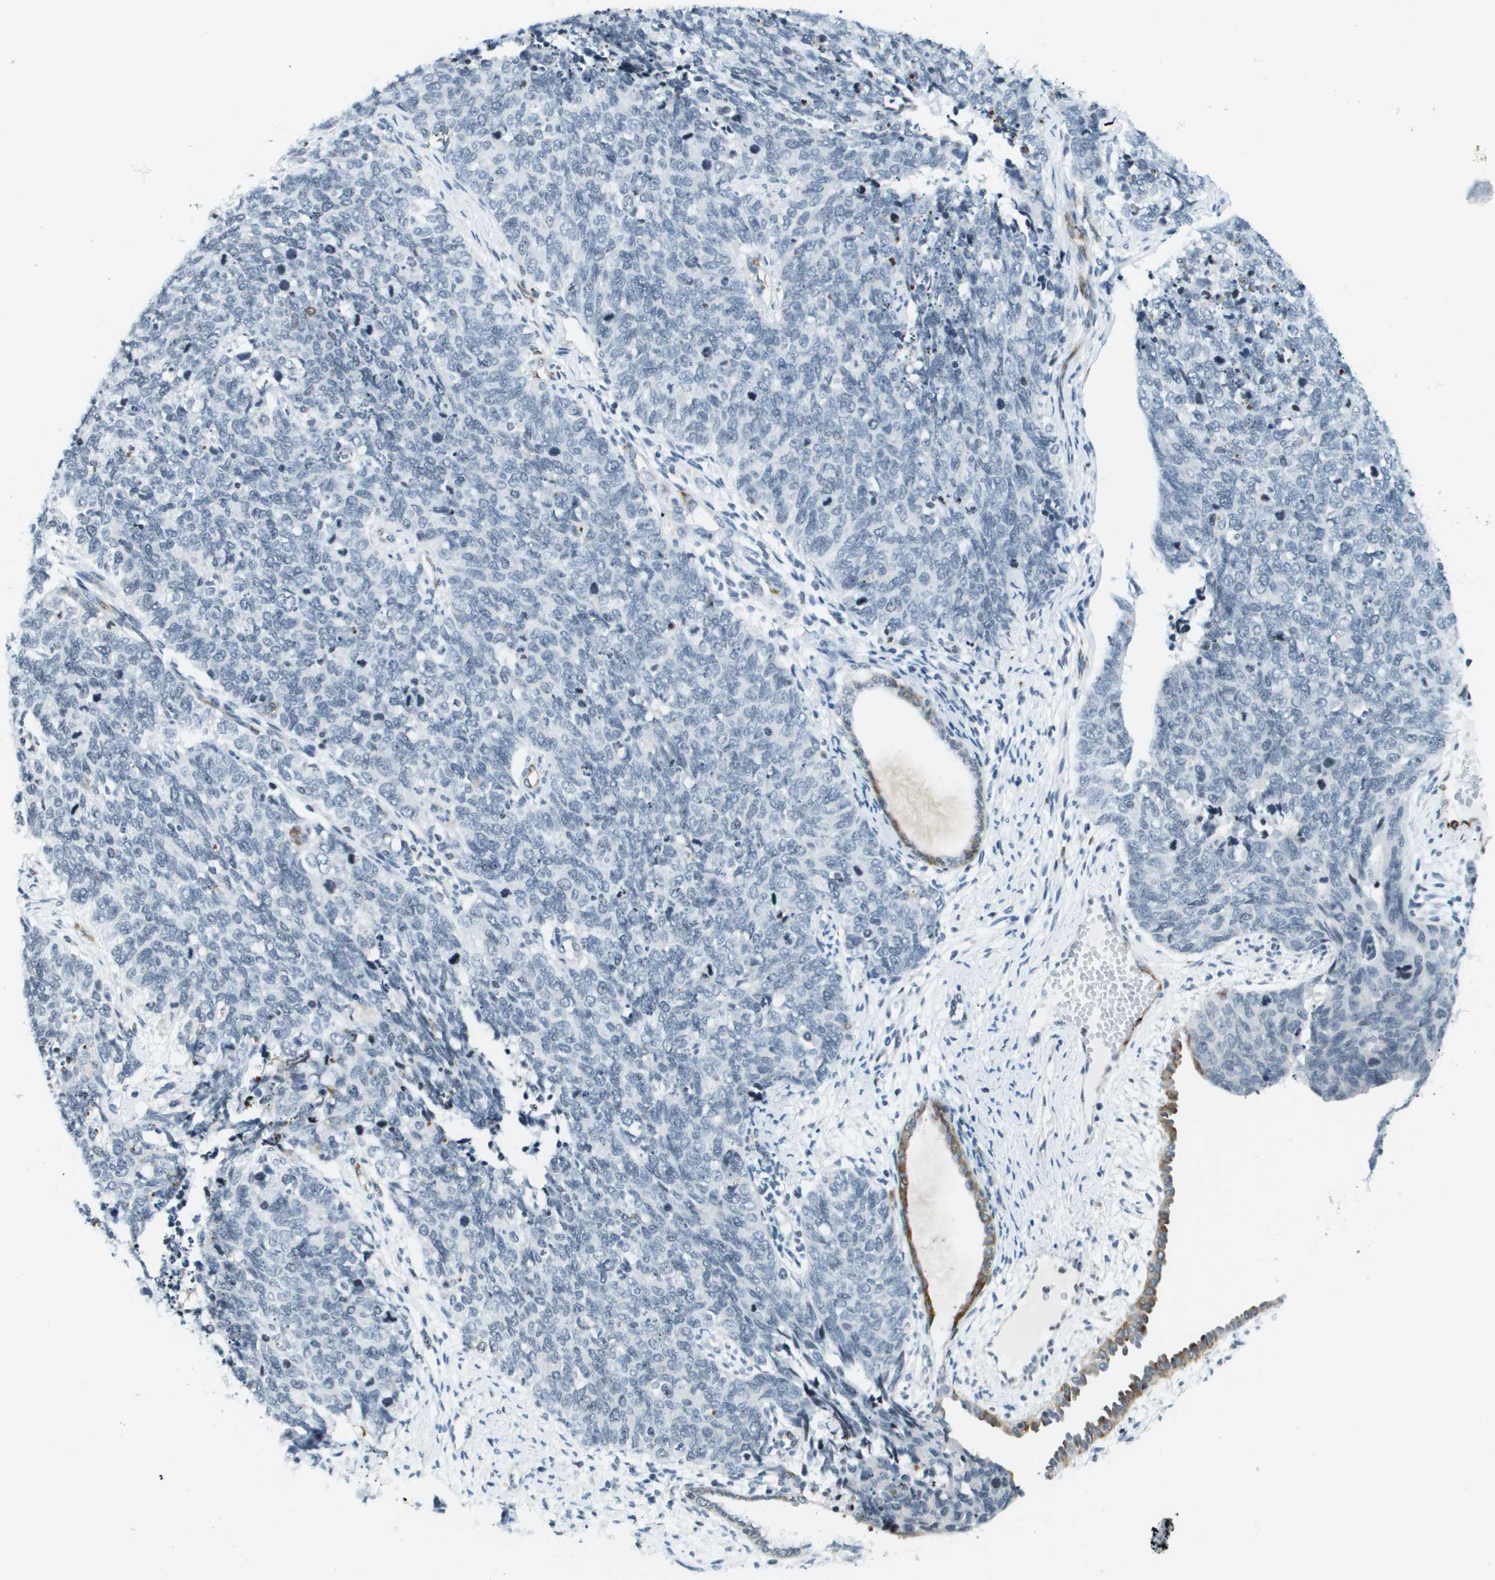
{"staining": {"intensity": "negative", "quantity": "none", "location": "none"}, "tissue": "cervical cancer", "cell_type": "Tumor cells", "image_type": "cancer", "snomed": [{"axis": "morphology", "description": "Squamous cell carcinoma, NOS"}, {"axis": "topography", "description": "Cervix"}], "caption": "Image shows no significant protein expression in tumor cells of cervical squamous cell carcinoma.", "gene": "UVRAG", "patient": {"sex": "female", "age": 63}}